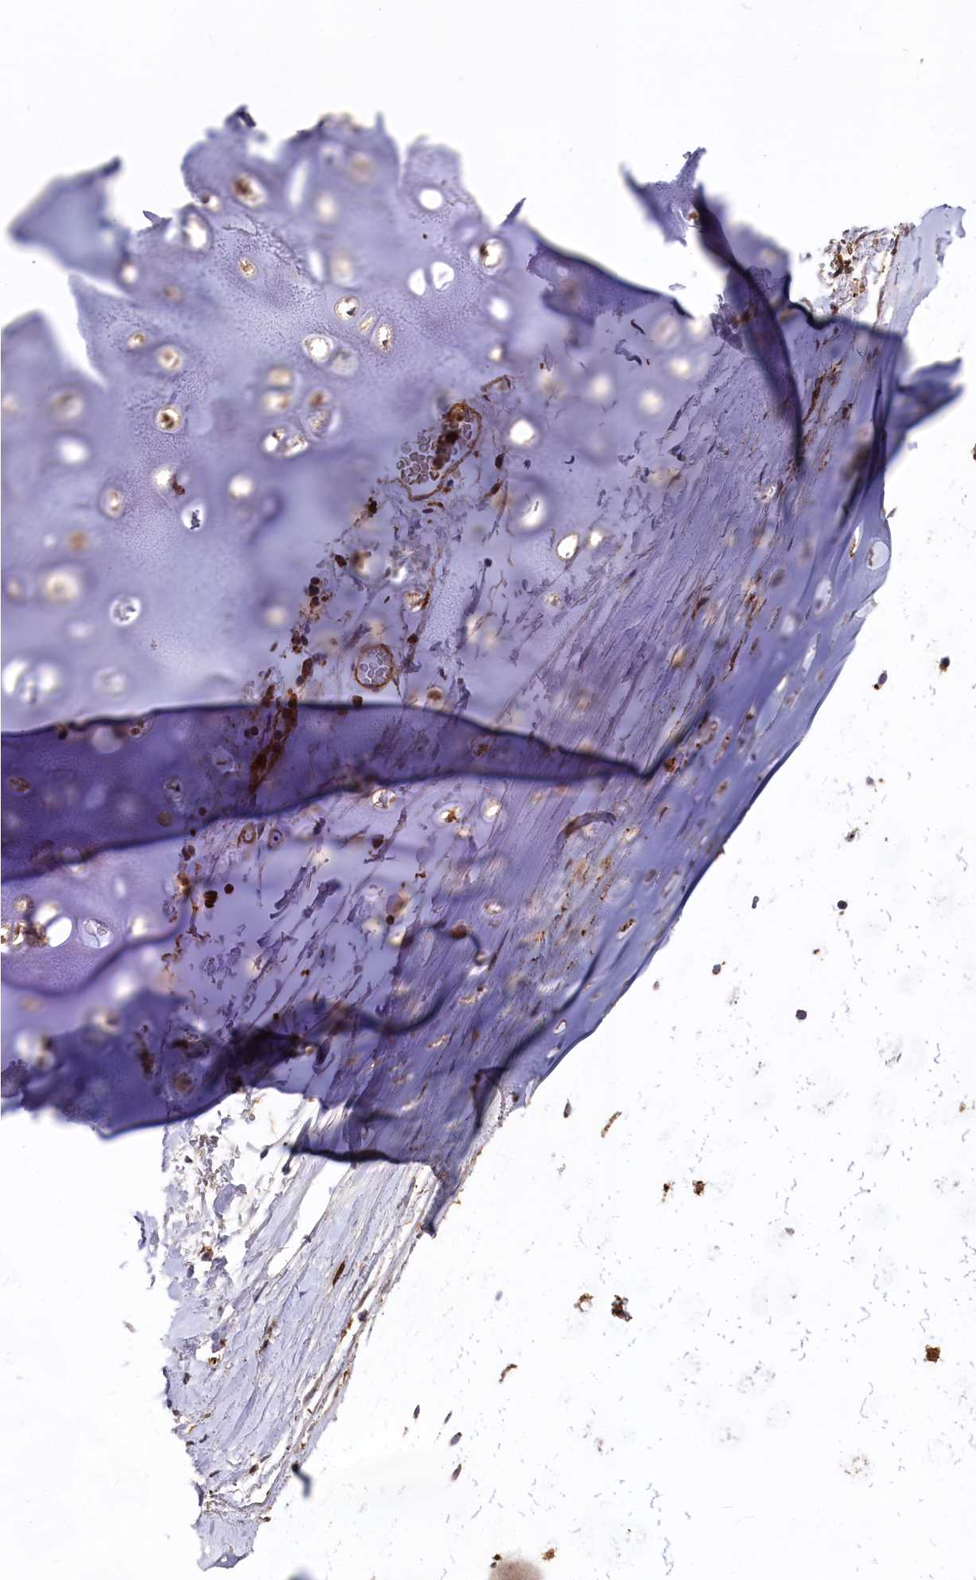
{"staining": {"intensity": "negative", "quantity": "none", "location": "none"}, "tissue": "adipose tissue", "cell_type": "Adipocytes", "image_type": "normal", "snomed": [{"axis": "morphology", "description": "Normal tissue, NOS"}, {"axis": "topography", "description": "Lymph node"}, {"axis": "topography", "description": "Bronchus"}], "caption": "This image is of benign adipose tissue stained with immunohistochemistry to label a protein in brown with the nuclei are counter-stained blue. There is no expression in adipocytes.", "gene": "PLEKHO2", "patient": {"sex": "male", "age": 63}}